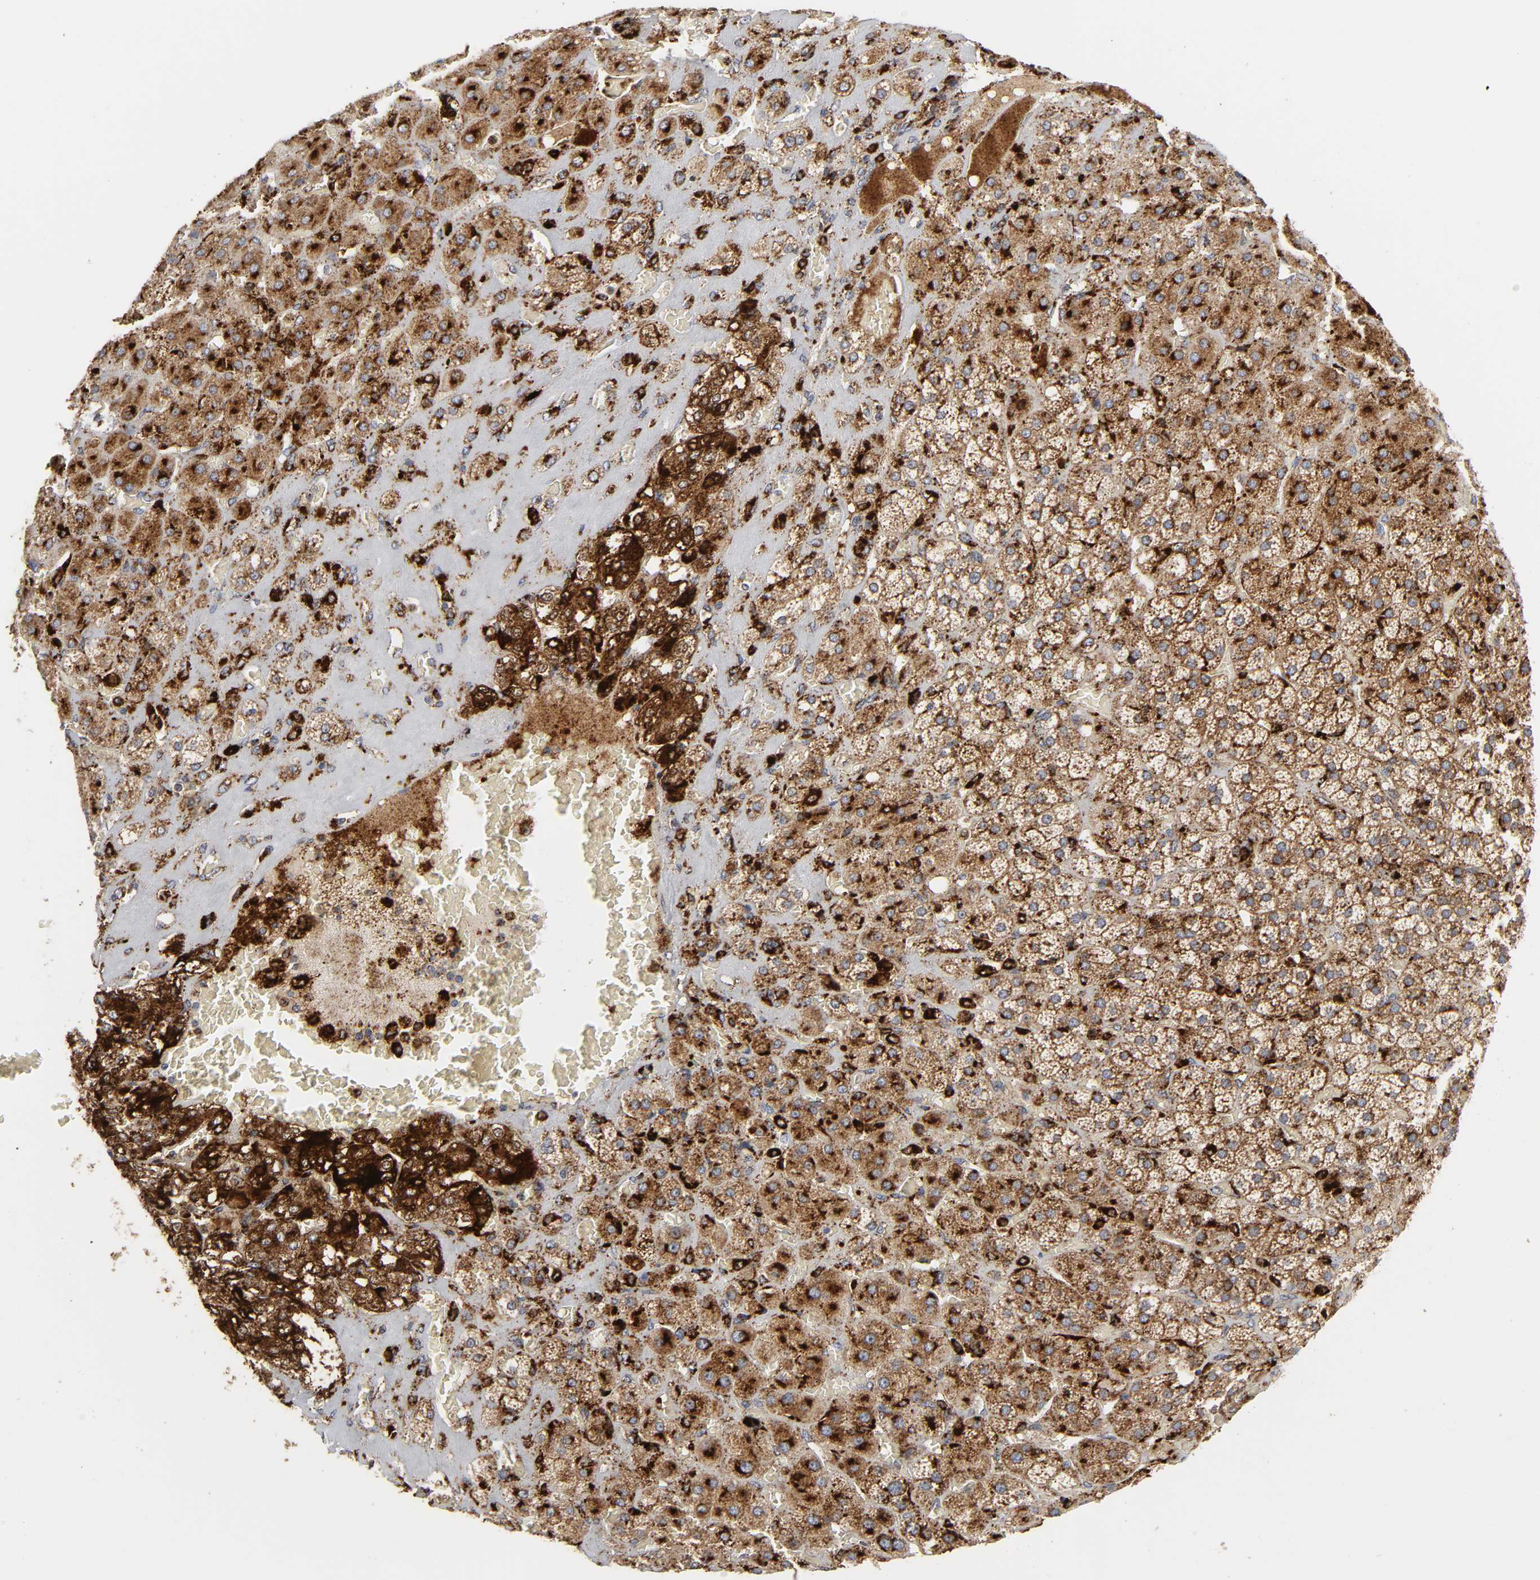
{"staining": {"intensity": "strong", "quantity": ">75%", "location": "cytoplasmic/membranous"}, "tissue": "adrenal gland", "cell_type": "Glandular cells", "image_type": "normal", "snomed": [{"axis": "morphology", "description": "Normal tissue, NOS"}, {"axis": "topography", "description": "Adrenal gland"}], "caption": "A high amount of strong cytoplasmic/membranous positivity is seen in about >75% of glandular cells in benign adrenal gland.", "gene": "PSAP", "patient": {"sex": "female", "age": 71}}